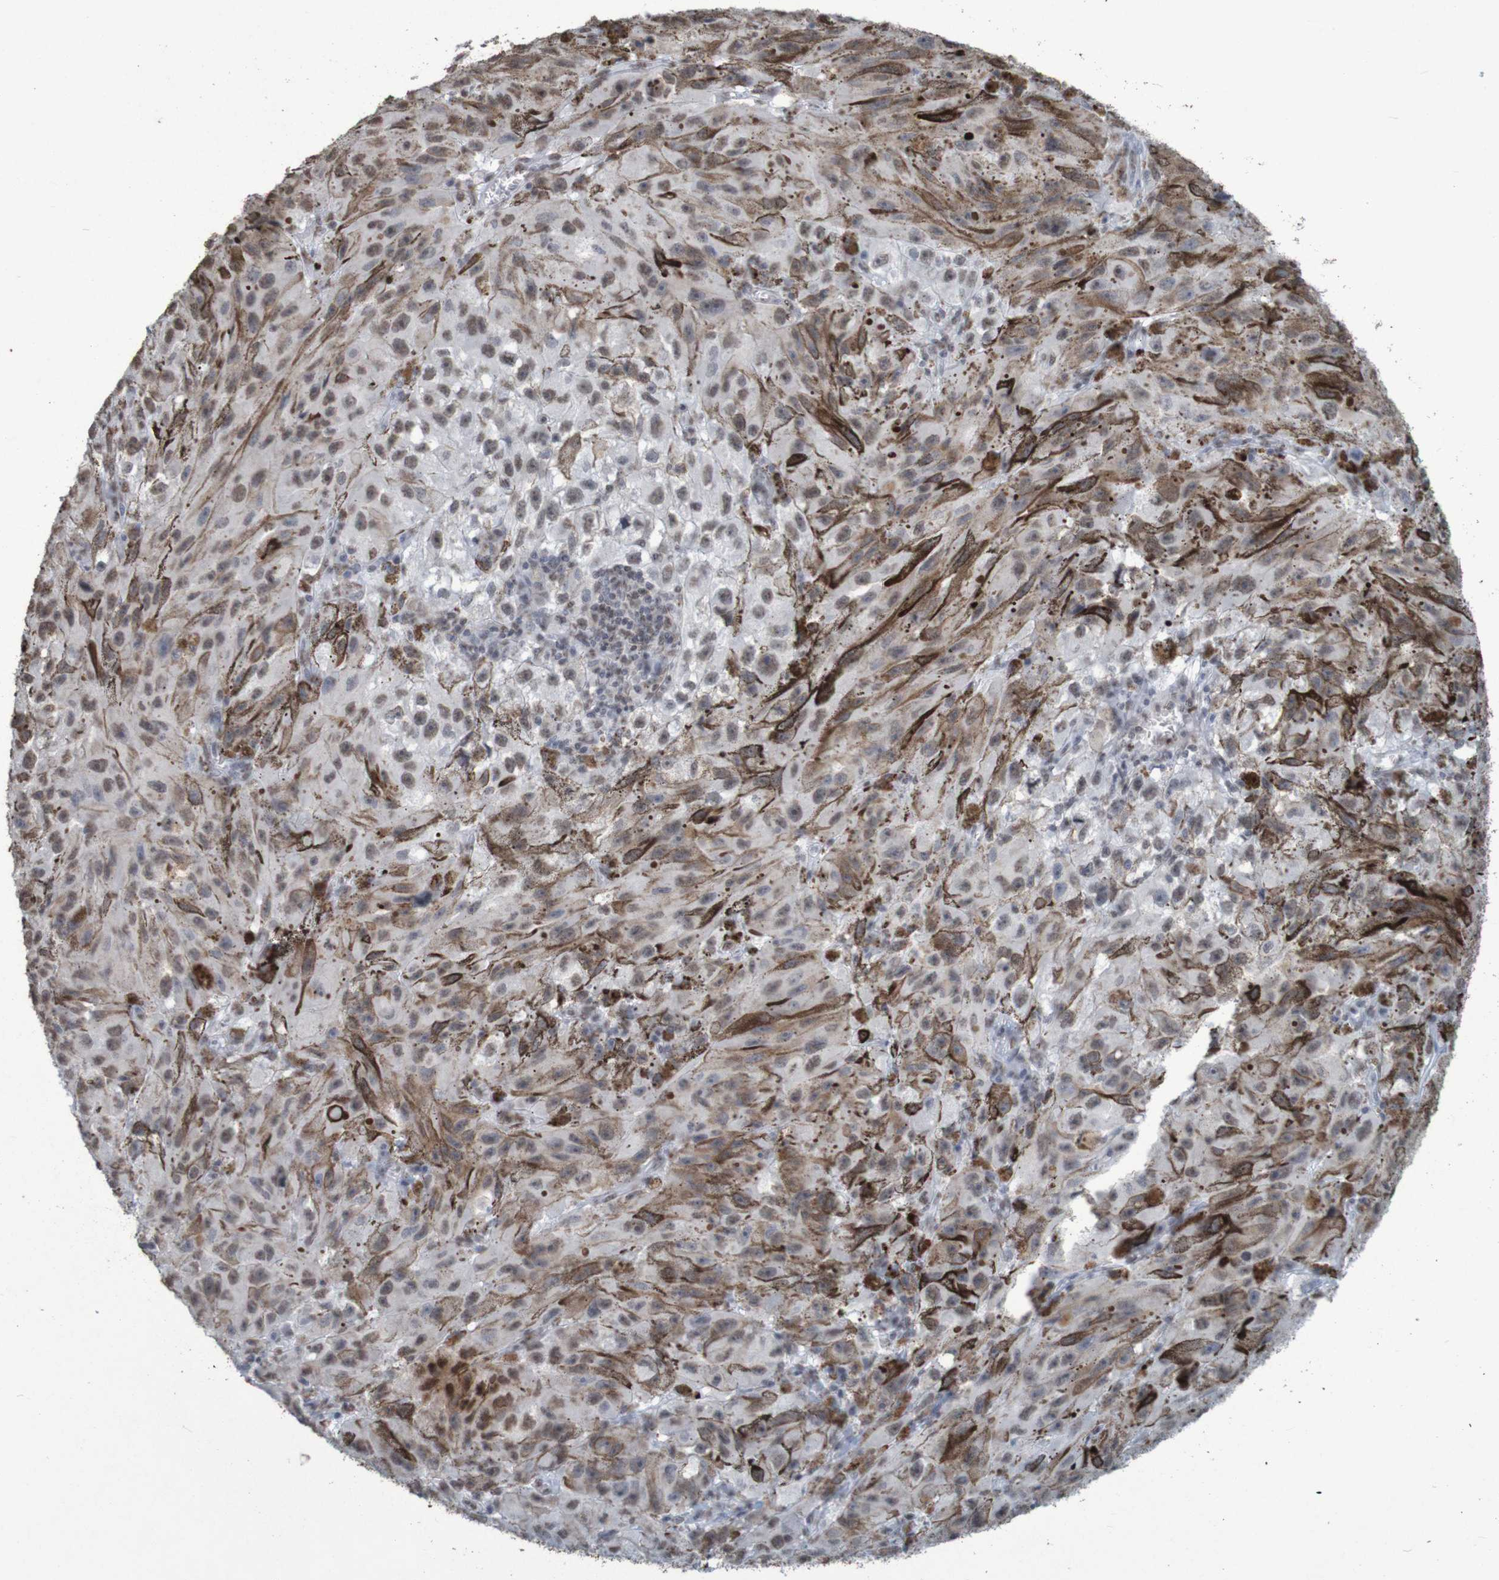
{"staining": {"intensity": "weak", "quantity": "<25%", "location": "cytoplasmic/membranous,nuclear"}, "tissue": "melanoma", "cell_type": "Tumor cells", "image_type": "cancer", "snomed": [{"axis": "morphology", "description": "Malignant melanoma, NOS"}, {"axis": "topography", "description": "Skin"}], "caption": "A photomicrograph of human melanoma is negative for staining in tumor cells.", "gene": "GFI1", "patient": {"sex": "female", "age": 104}}